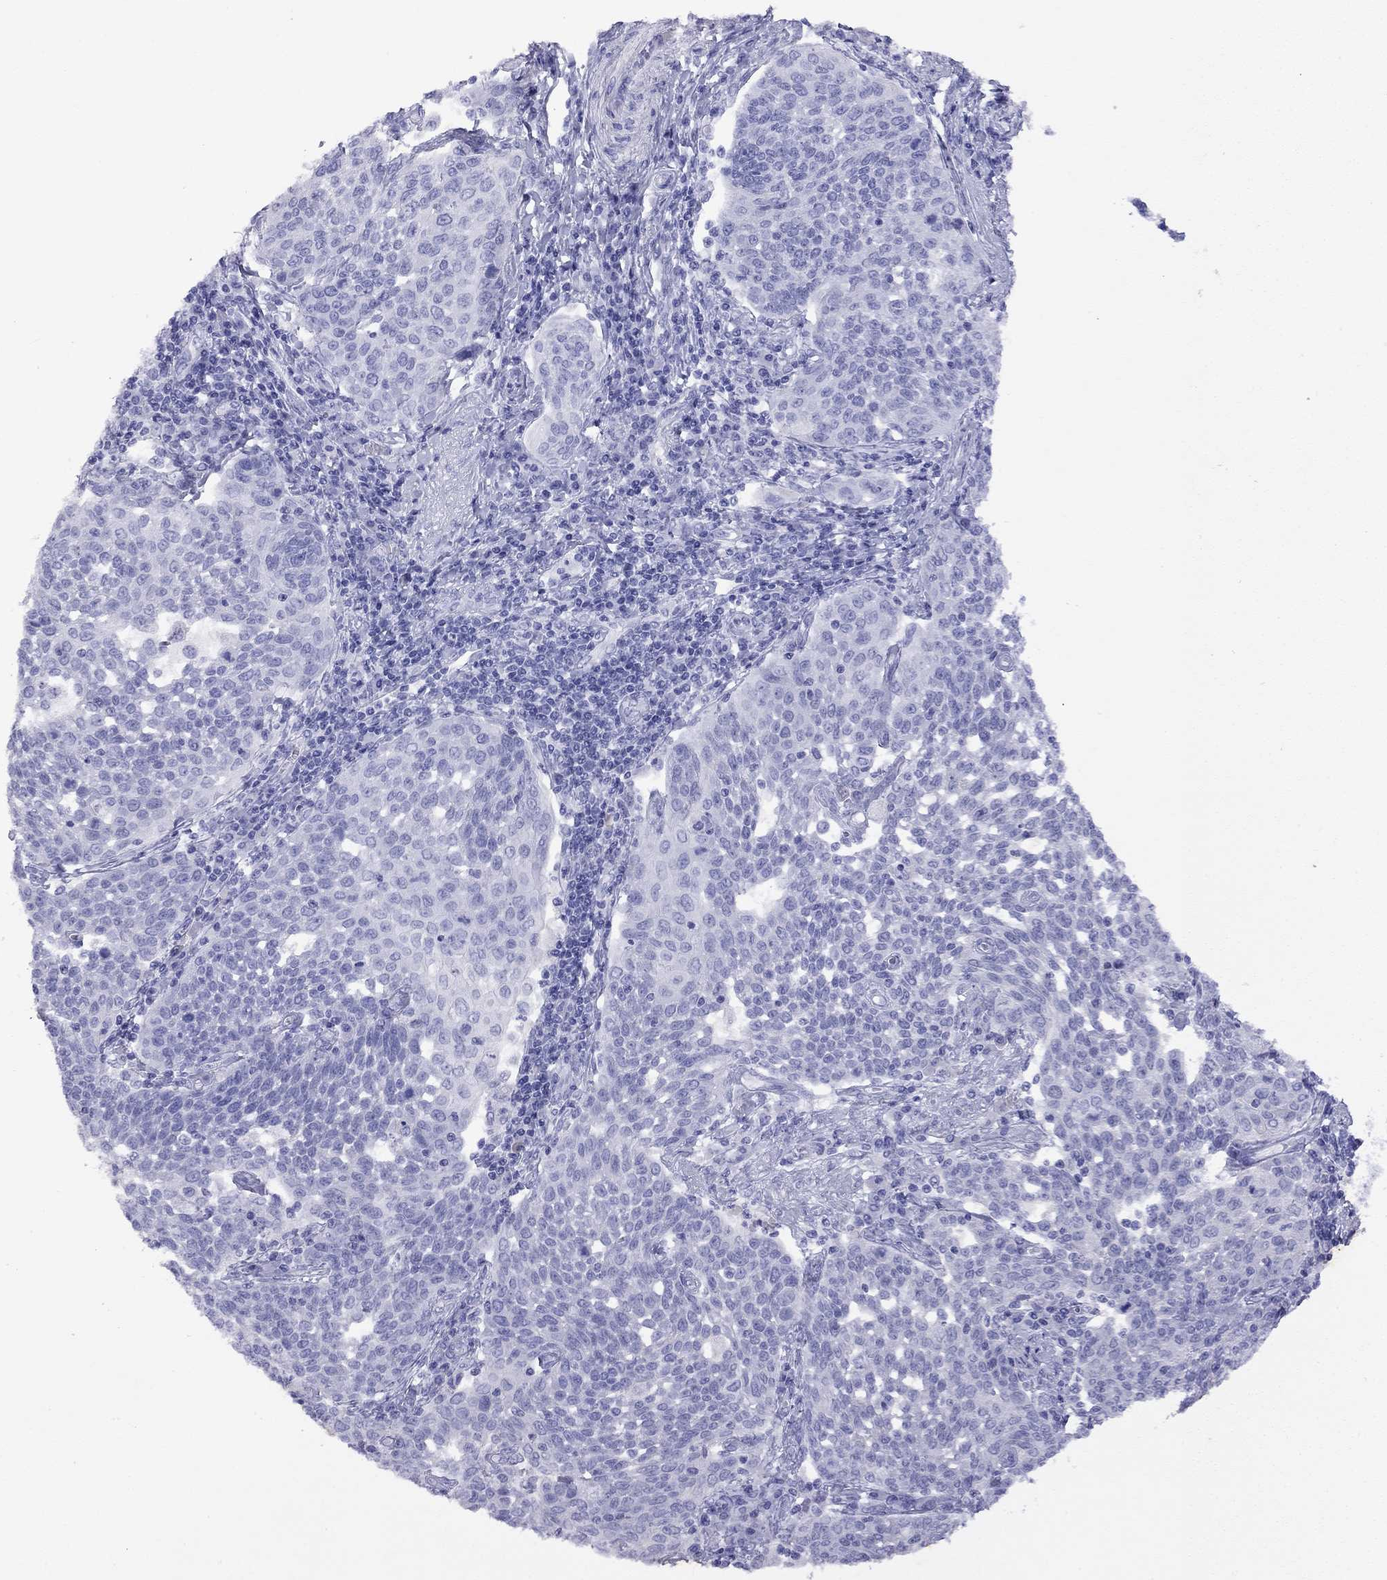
{"staining": {"intensity": "negative", "quantity": "none", "location": "none"}, "tissue": "cervical cancer", "cell_type": "Tumor cells", "image_type": "cancer", "snomed": [{"axis": "morphology", "description": "Squamous cell carcinoma, NOS"}, {"axis": "topography", "description": "Cervix"}], "caption": "This is an immunohistochemistry (IHC) micrograph of cervical cancer (squamous cell carcinoma). There is no staining in tumor cells.", "gene": "GNAT3", "patient": {"sex": "female", "age": 34}}